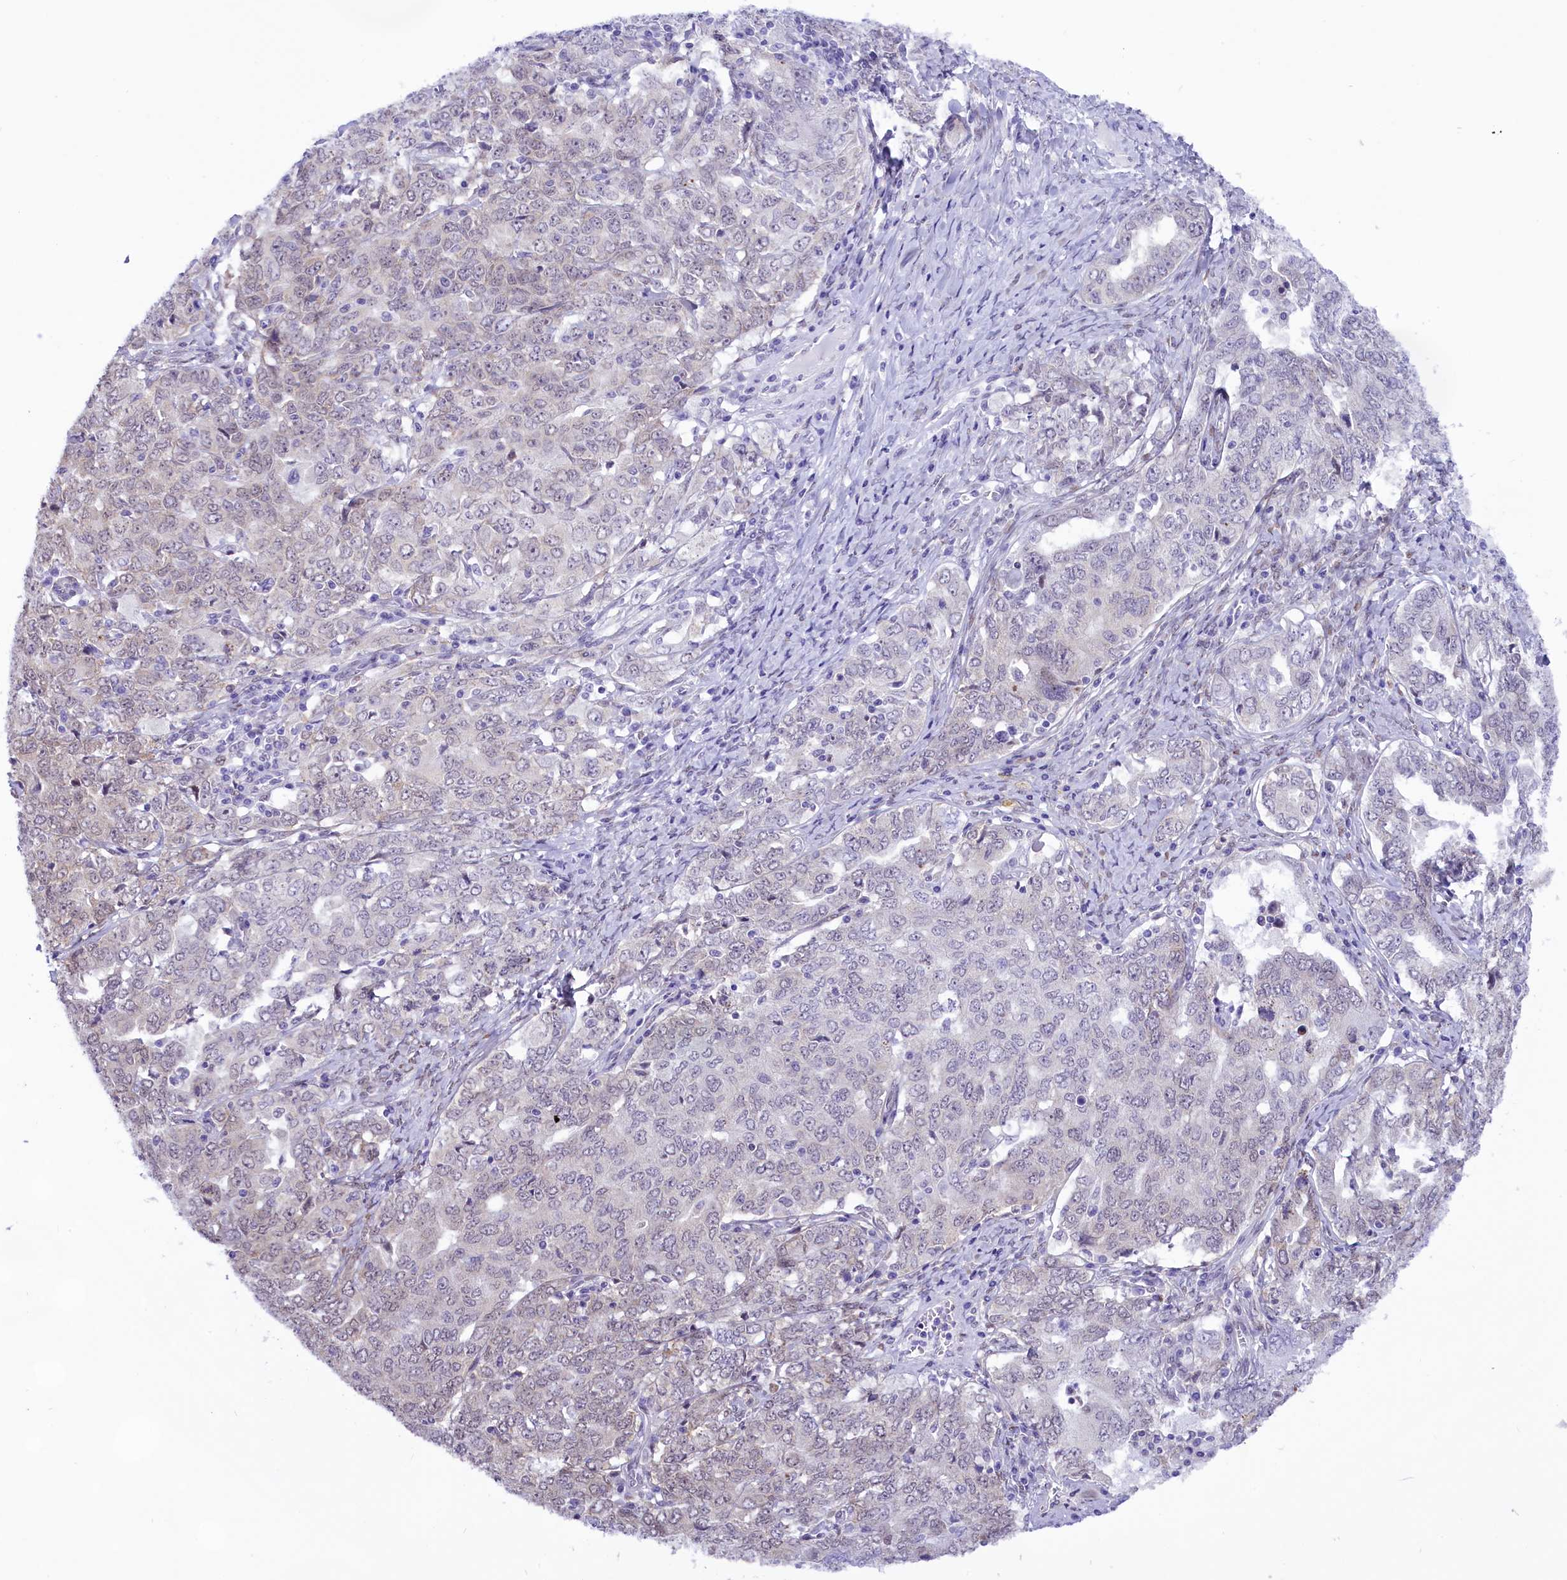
{"staining": {"intensity": "negative", "quantity": "none", "location": "none"}, "tissue": "ovarian cancer", "cell_type": "Tumor cells", "image_type": "cancer", "snomed": [{"axis": "morphology", "description": "Carcinoma, endometroid"}, {"axis": "topography", "description": "Ovary"}], "caption": "The immunohistochemistry micrograph has no significant staining in tumor cells of ovarian cancer (endometroid carcinoma) tissue.", "gene": "RPS6KB1", "patient": {"sex": "female", "age": 62}}